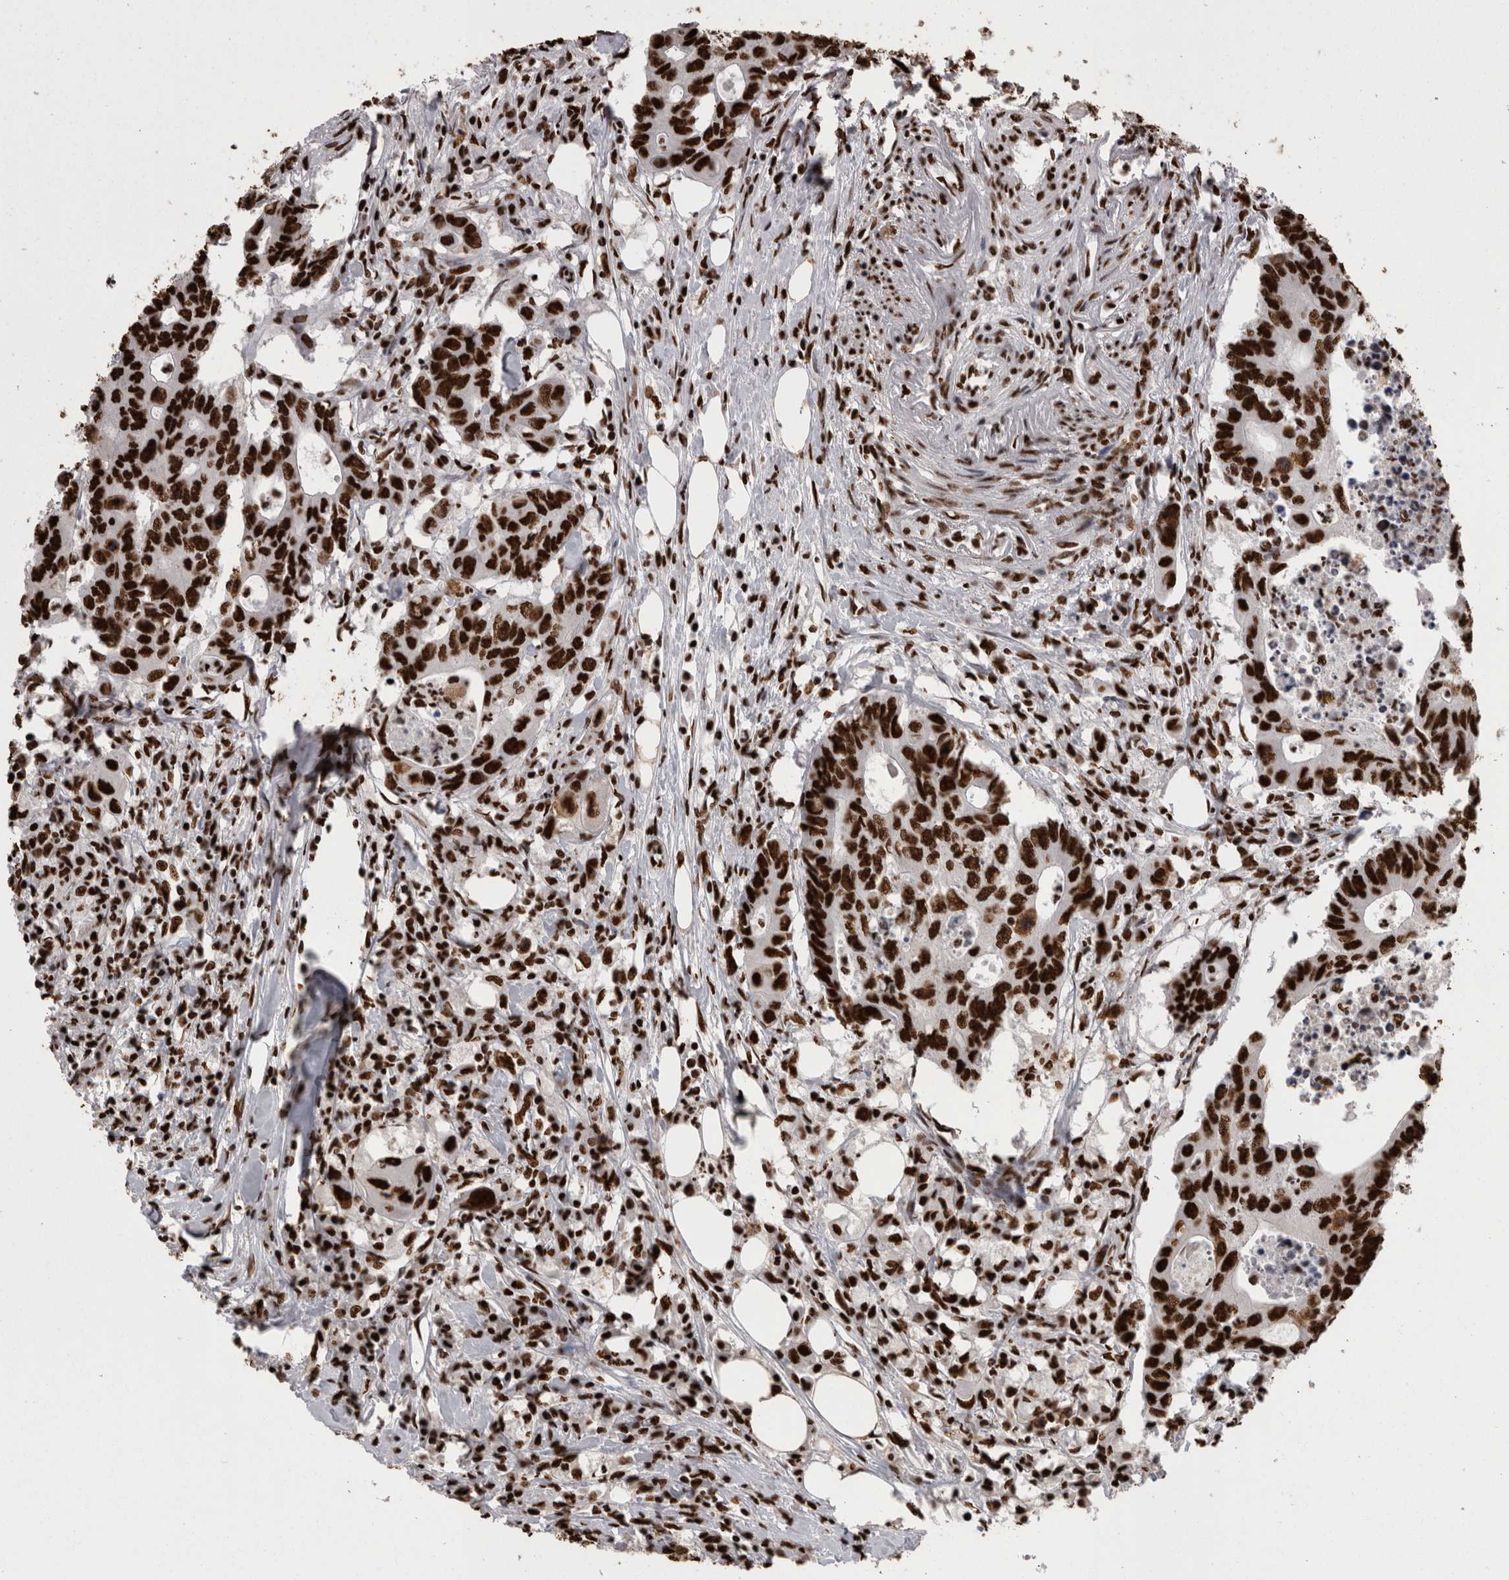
{"staining": {"intensity": "strong", "quantity": ">75%", "location": "nuclear"}, "tissue": "colorectal cancer", "cell_type": "Tumor cells", "image_type": "cancer", "snomed": [{"axis": "morphology", "description": "Adenocarcinoma, NOS"}, {"axis": "topography", "description": "Colon"}], "caption": "Immunohistochemical staining of human adenocarcinoma (colorectal) displays high levels of strong nuclear protein positivity in approximately >75% of tumor cells.", "gene": "HNRNPM", "patient": {"sex": "male", "age": 71}}